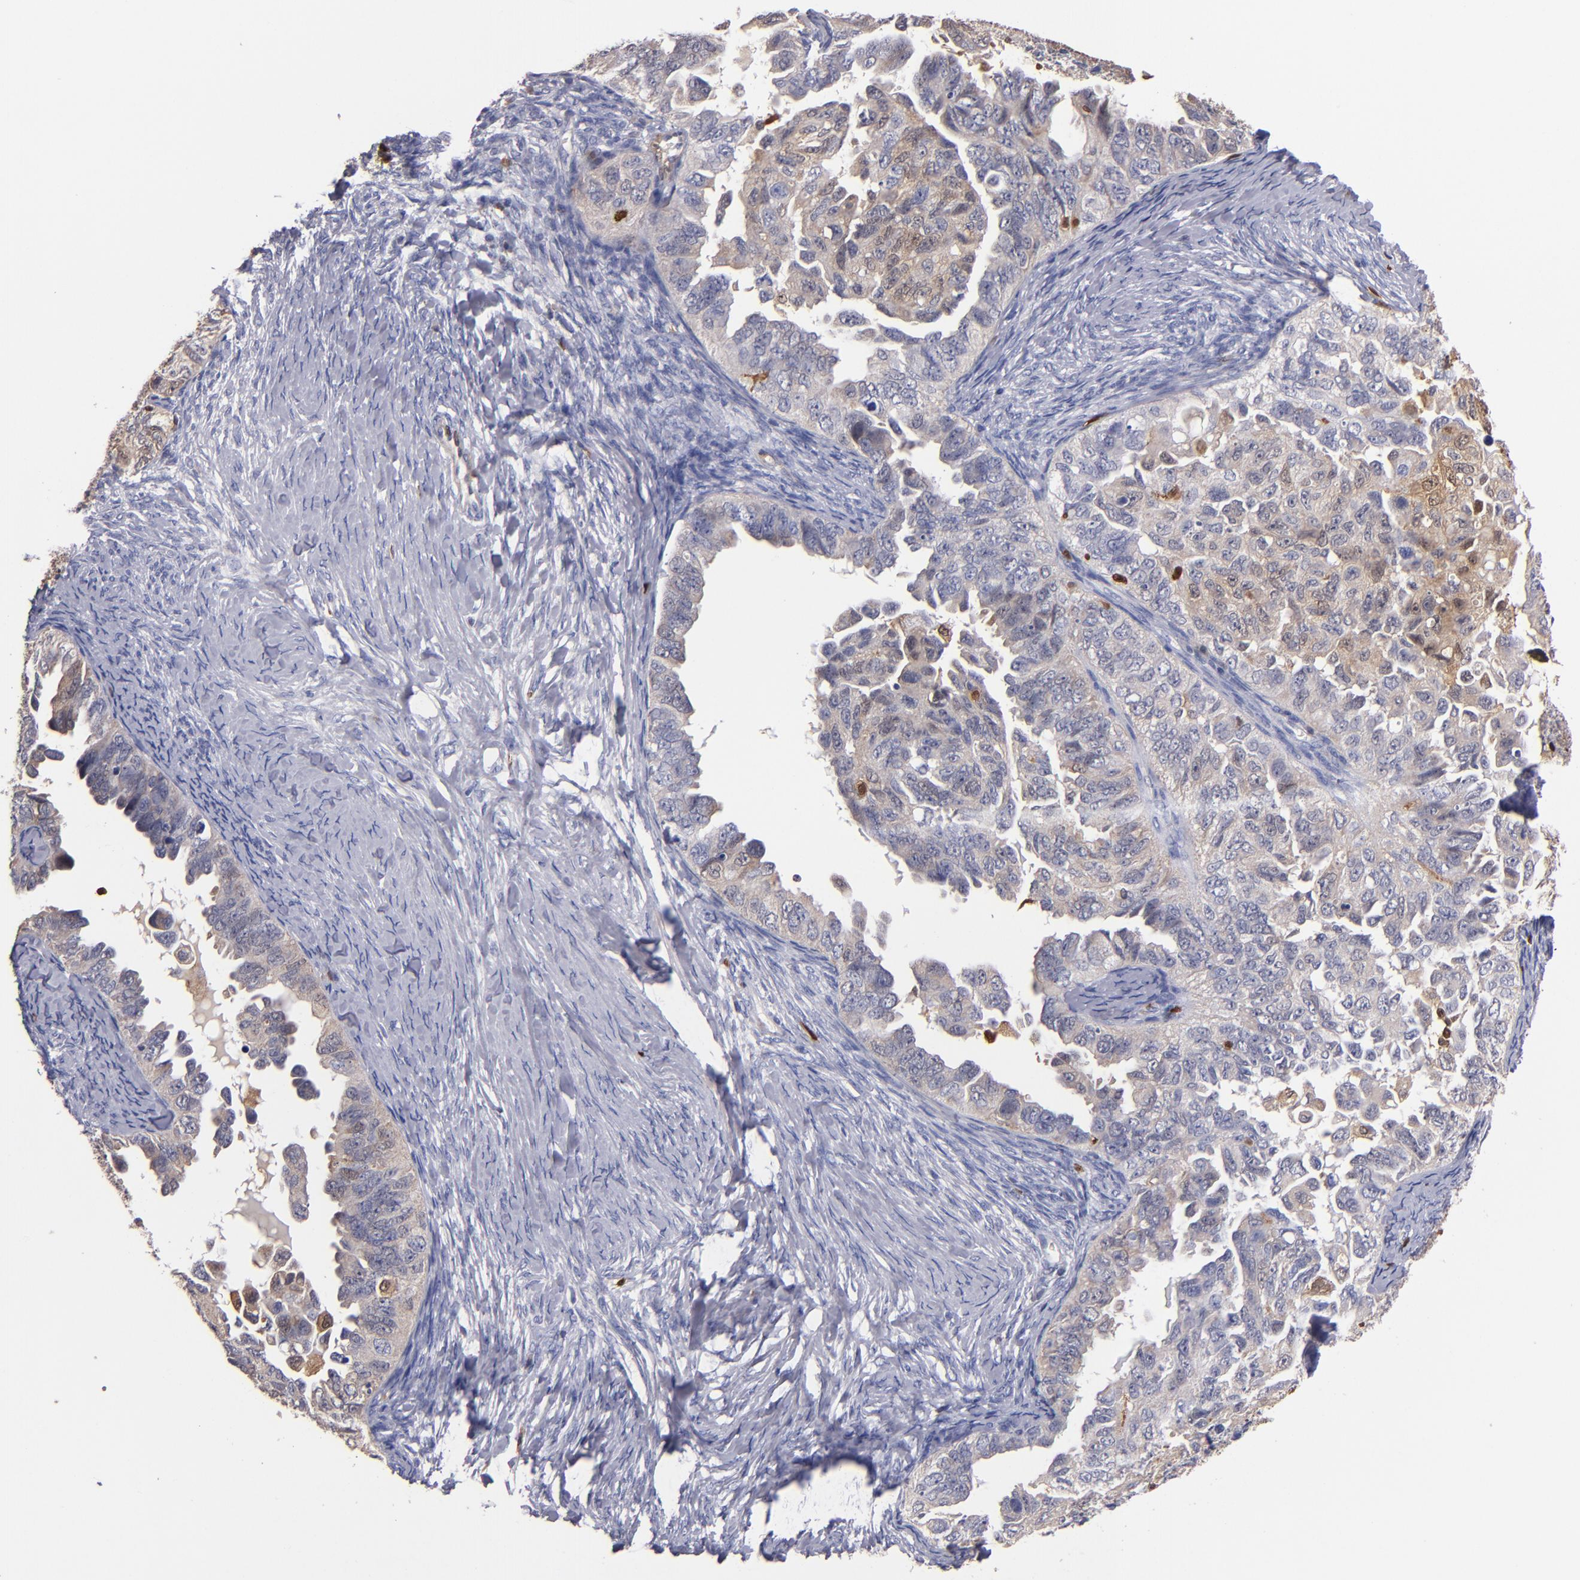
{"staining": {"intensity": "moderate", "quantity": "<25%", "location": "cytoplasmic/membranous,nuclear"}, "tissue": "ovarian cancer", "cell_type": "Tumor cells", "image_type": "cancer", "snomed": [{"axis": "morphology", "description": "Cystadenocarcinoma, serous, NOS"}, {"axis": "topography", "description": "Ovary"}], "caption": "The histopathology image demonstrates a brown stain indicating the presence of a protein in the cytoplasmic/membranous and nuclear of tumor cells in ovarian cancer. The protein is shown in brown color, while the nuclei are stained blue.", "gene": "S100A4", "patient": {"sex": "female", "age": 82}}